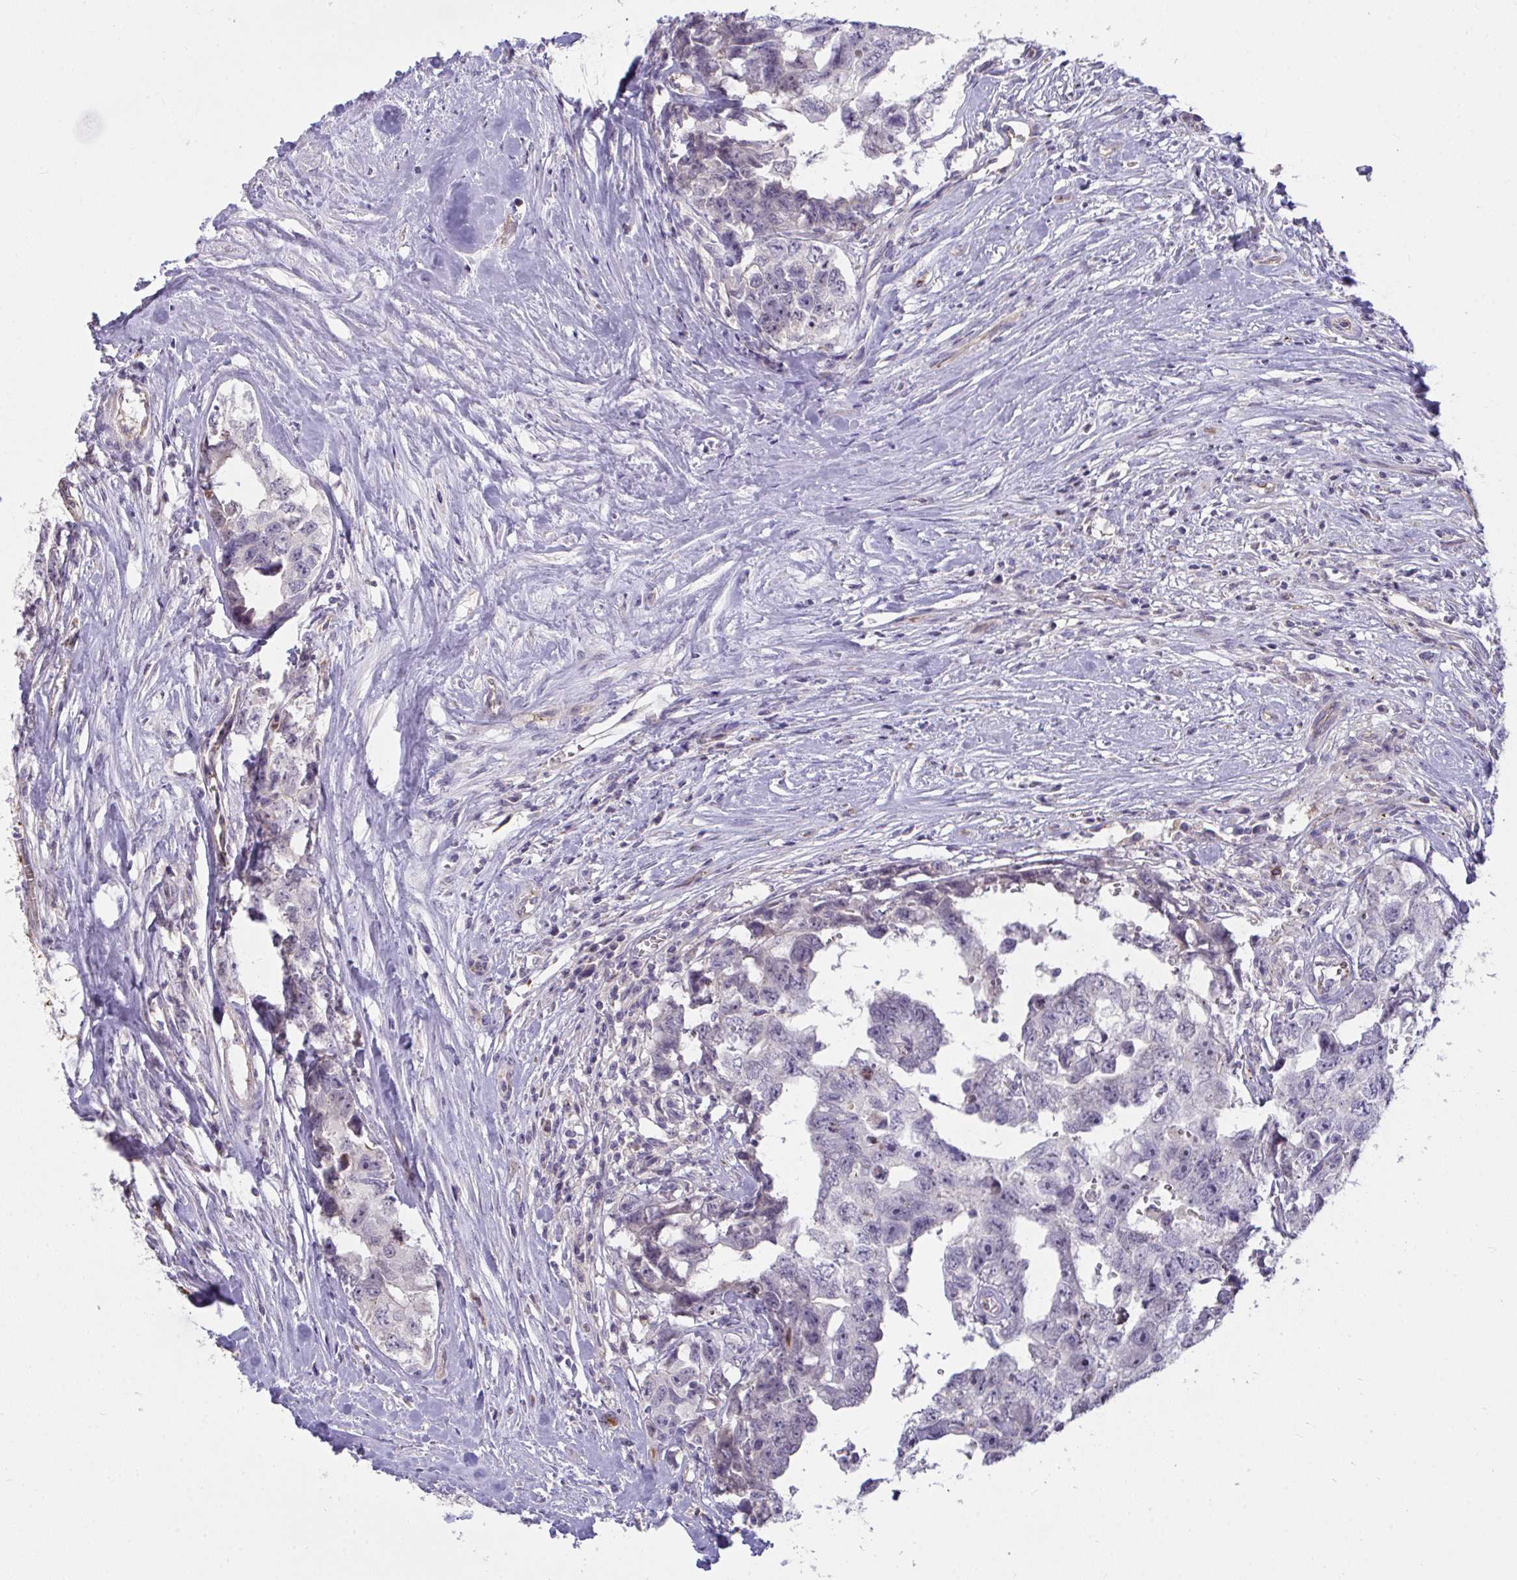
{"staining": {"intensity": "negative", "quantity": "none", "location": "none"}, "tissue": "testis cancer", "cell_type": "Tumor cells", "image_type": "cancer", "snomed": [{"axis": "morphology", "description": "Carcinoma, Embryonal, NOS"}, {"axis": "topography", "description": "Testis"}], "caption": "High power microscopy photomicrograph of an IHC photomicrograph of testis cancer, revealing no significant expression in tumor cells.", "gene": "SEMA6B", "patient": {"sex": "male", "age": 22}}